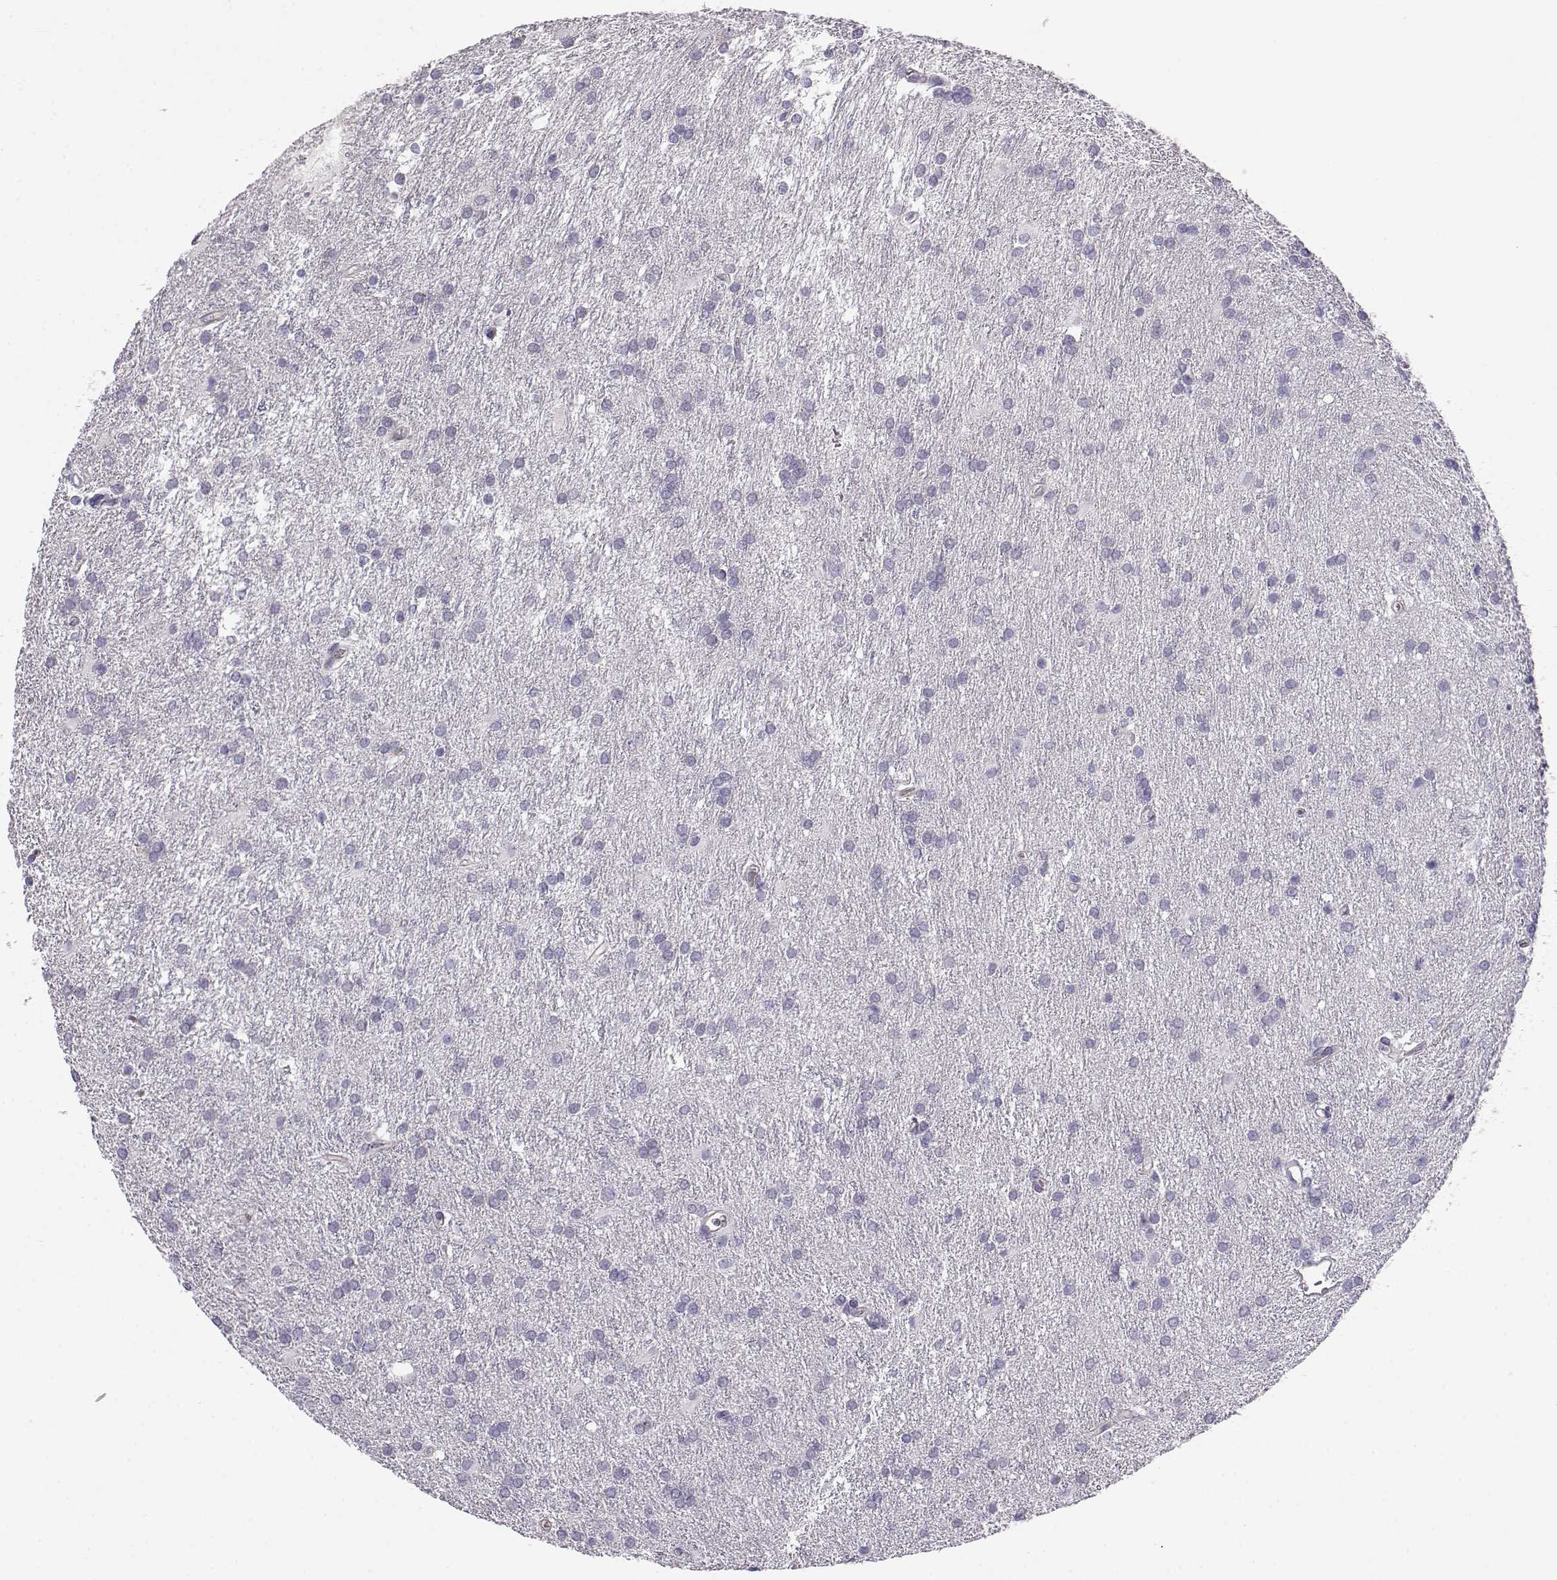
{"staining": {"intensity": "negative", "quantity": "none", "location": "none"}, "tissue": "glioma", "cell_type": "Tumor cells", "image_type": "cancer", "snomed": [{"axis": "morphology", "description": "Glioma, malignant, Low grade"}, {"axis": "topography", "description": "Brain"}], "caption": "Immunohistochemical staining of glioma exhibits no significant expression in tumor cells.", "gene": "ENDOU", "patient": {"sex": "female", "age": 32}}